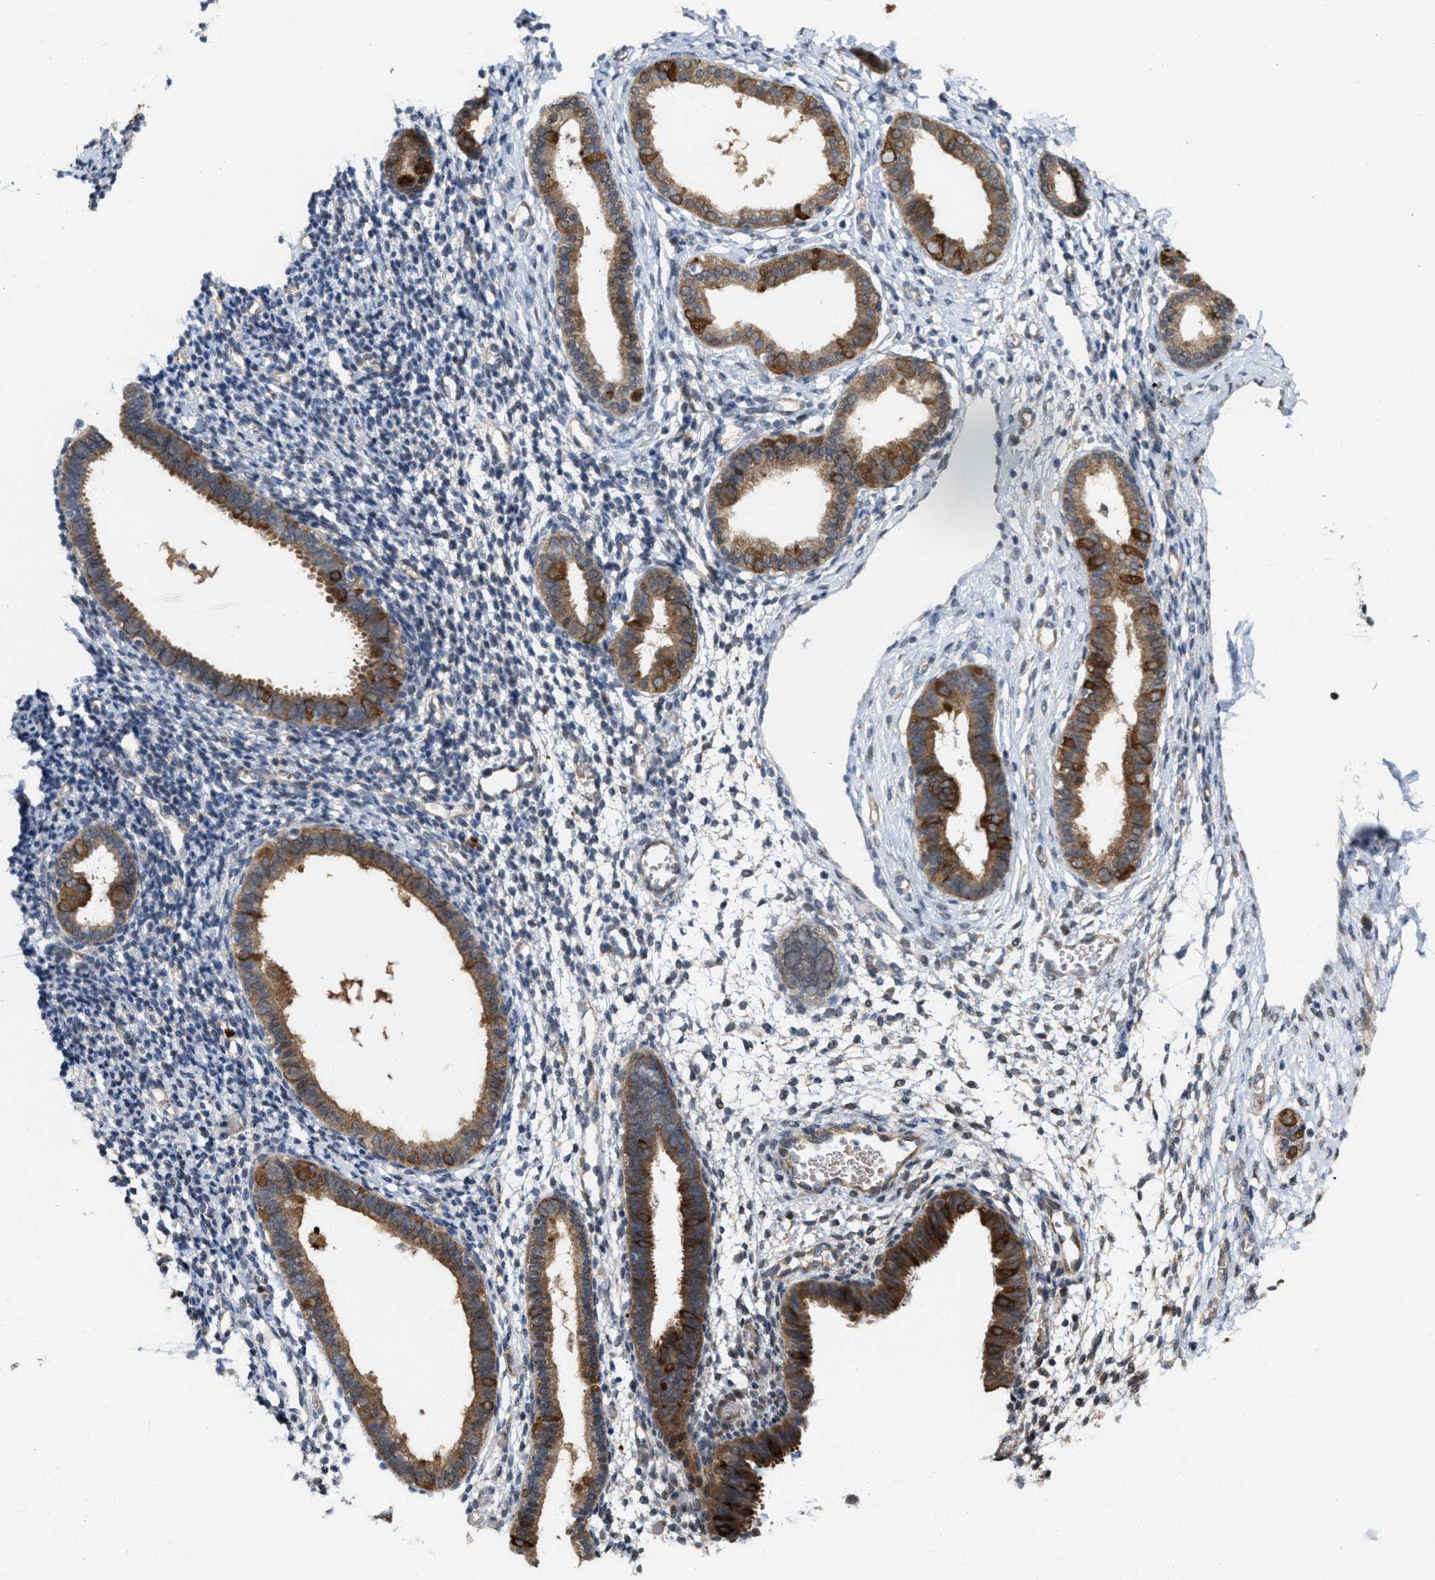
{"staining": {"intensity": "weak", "quantity": "<25%", "location": "nuclear"}, "tissue": "endometrium", "cell_type": "Cells in endometrial stroma", "image_type": "normal", "snomed": [{"axis": "morphology", "description": "Normal tissue, NOS"}, {"axis": "topography", "description": "Endometrium"}], "caption": "DAB (3,3'-diaminobenzidine) immunohistochemical staining of unremarkable human endometrium demonstrates no significant staining in cells in endometrial stroma. (IHC, brightfield microscopy, high magnification).", "gene": "CSNK1A1", "patient": {"sex": "female", "age": 61}}